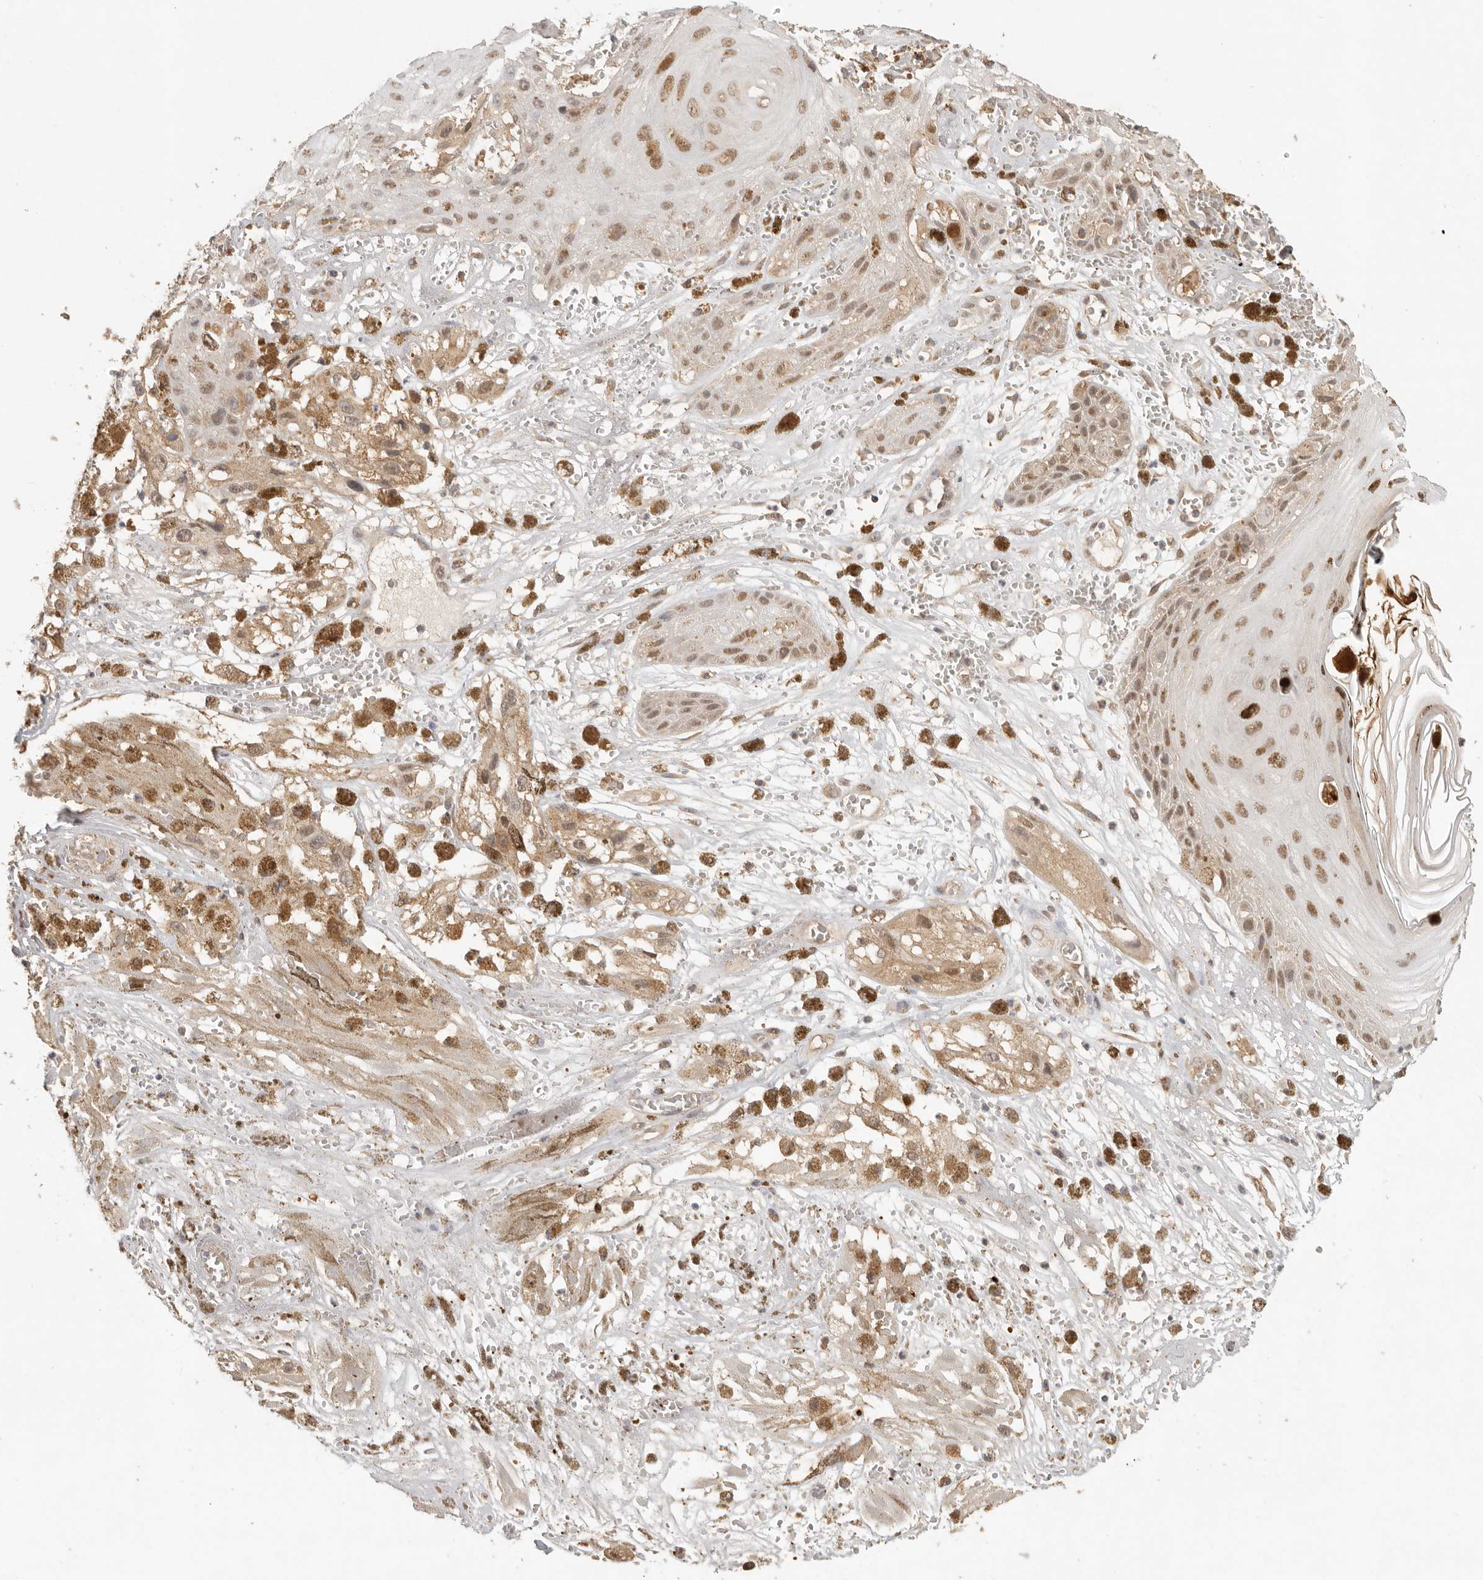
{"staining": {"intensity": "moderate", "quantity": ">75%", "location": "cytoplasmic/membranous,nuclear"}, "tissue": "melanoma", "cell_type": "Tumor cells", "image_type": "cancer", "snomed": [{"axis": "morphology", "description": "Malignant melanoma, NOS"}, {"axis": "topography", "description": "Skin"}], "caption": "IHC of melanoma demonstrates medium levels of moderate cytoplasmic/membranous and nuclear expression in about >75% of tumor cells.", "gene": "PSMA5", "patient": {"sex": "male", "age": 88}}